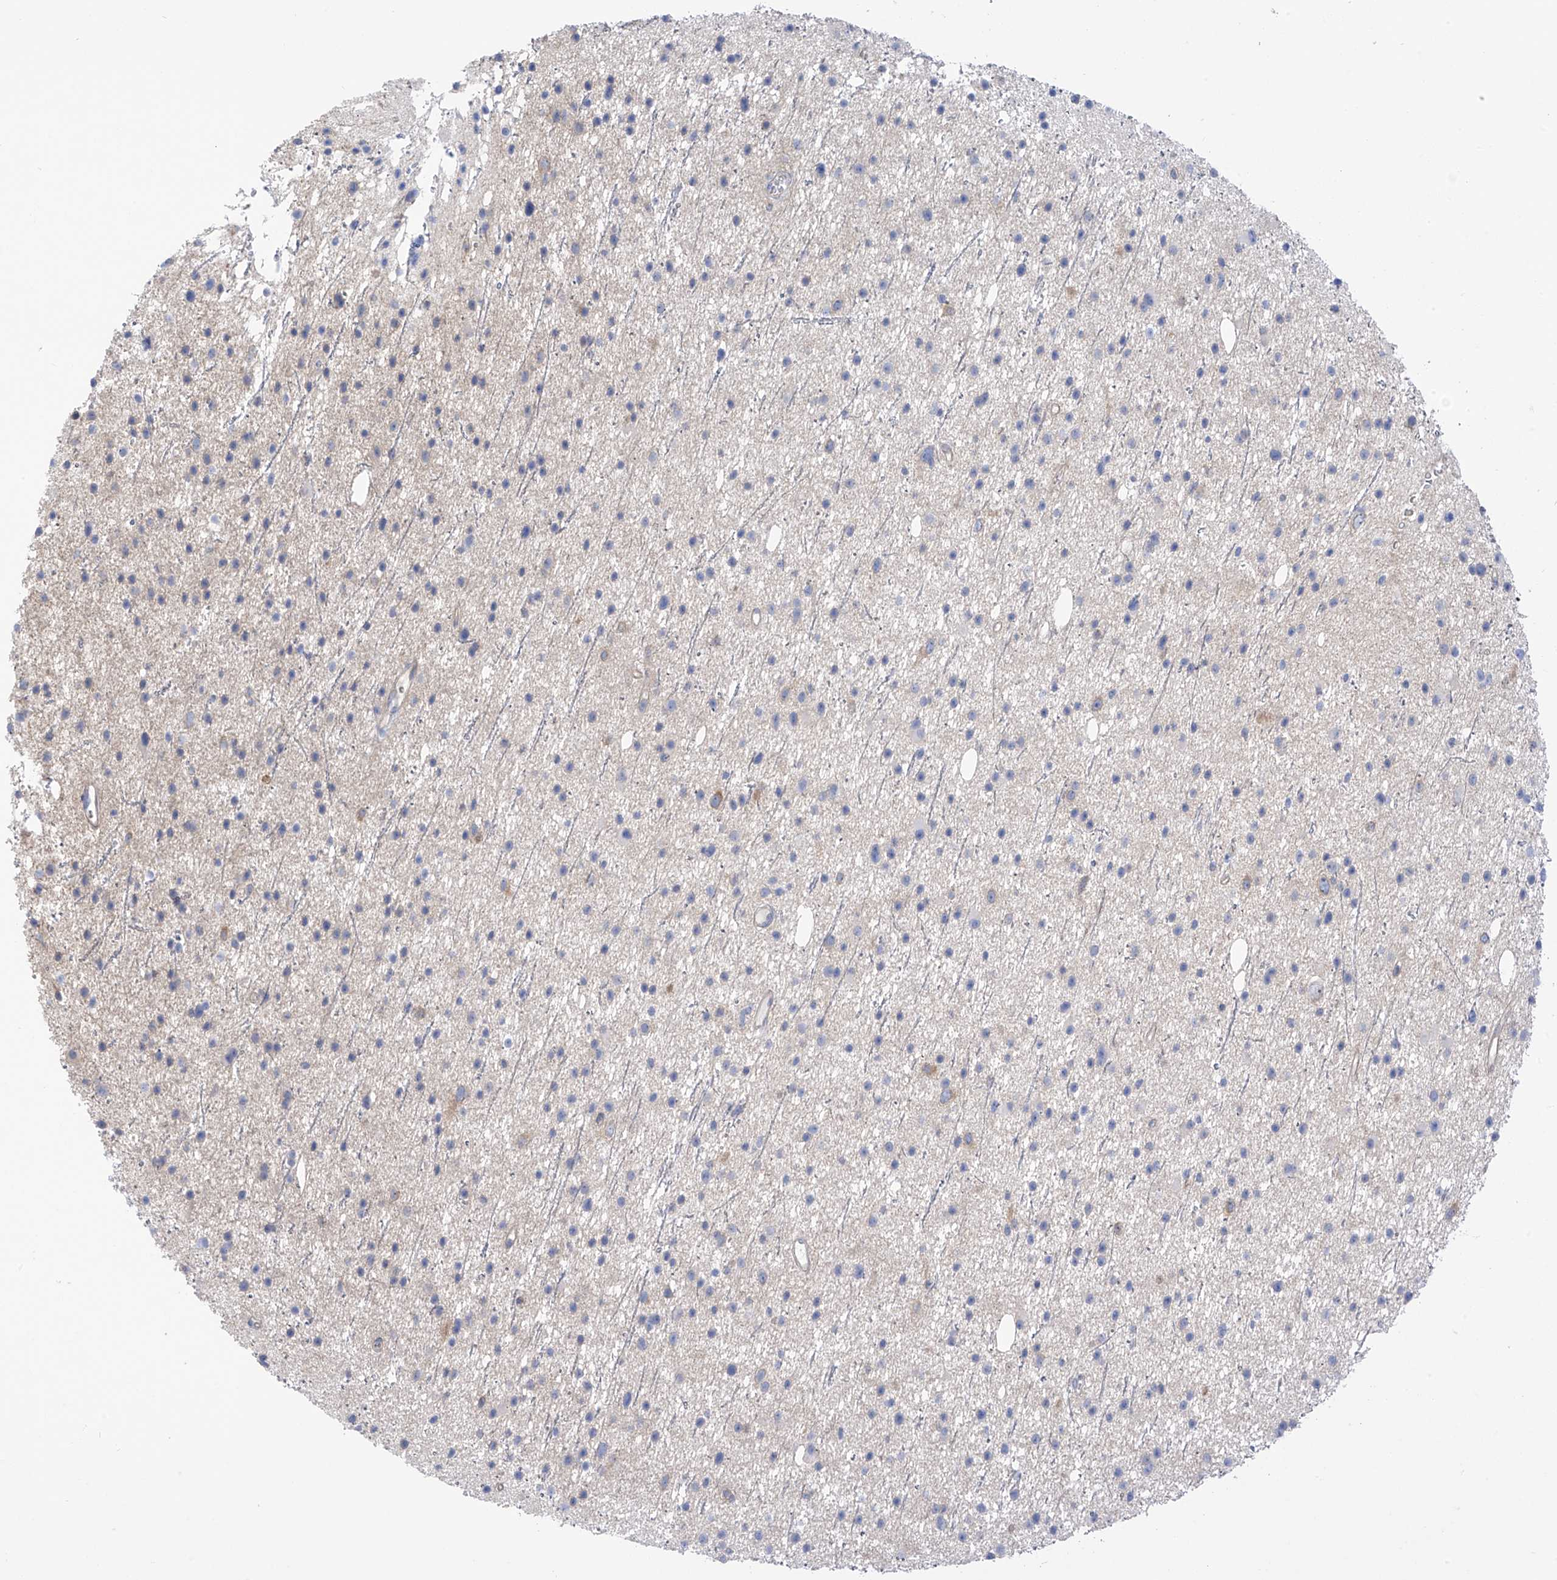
{"staining": {"intensity": "negative", "quantity": "none", "location": "none"}, "tissue": "glioma", "cell_type": "Tumor cells", "image_type": "cancer", "snomed": [{"axis": "morphology", "description": "Glioma, malignant, Low grade"}, {"axis": "topography", "description": "Cerebral cortex"}], "caption": "An immunohistochemistry (IHC) micrograph of malignant glioma (low-grade) is shown. There is no staining in tumor cells of malignant glioma (low-grade).", "gene": "PIK3C2B", "patient": {"sex": "female", "age": 39}}